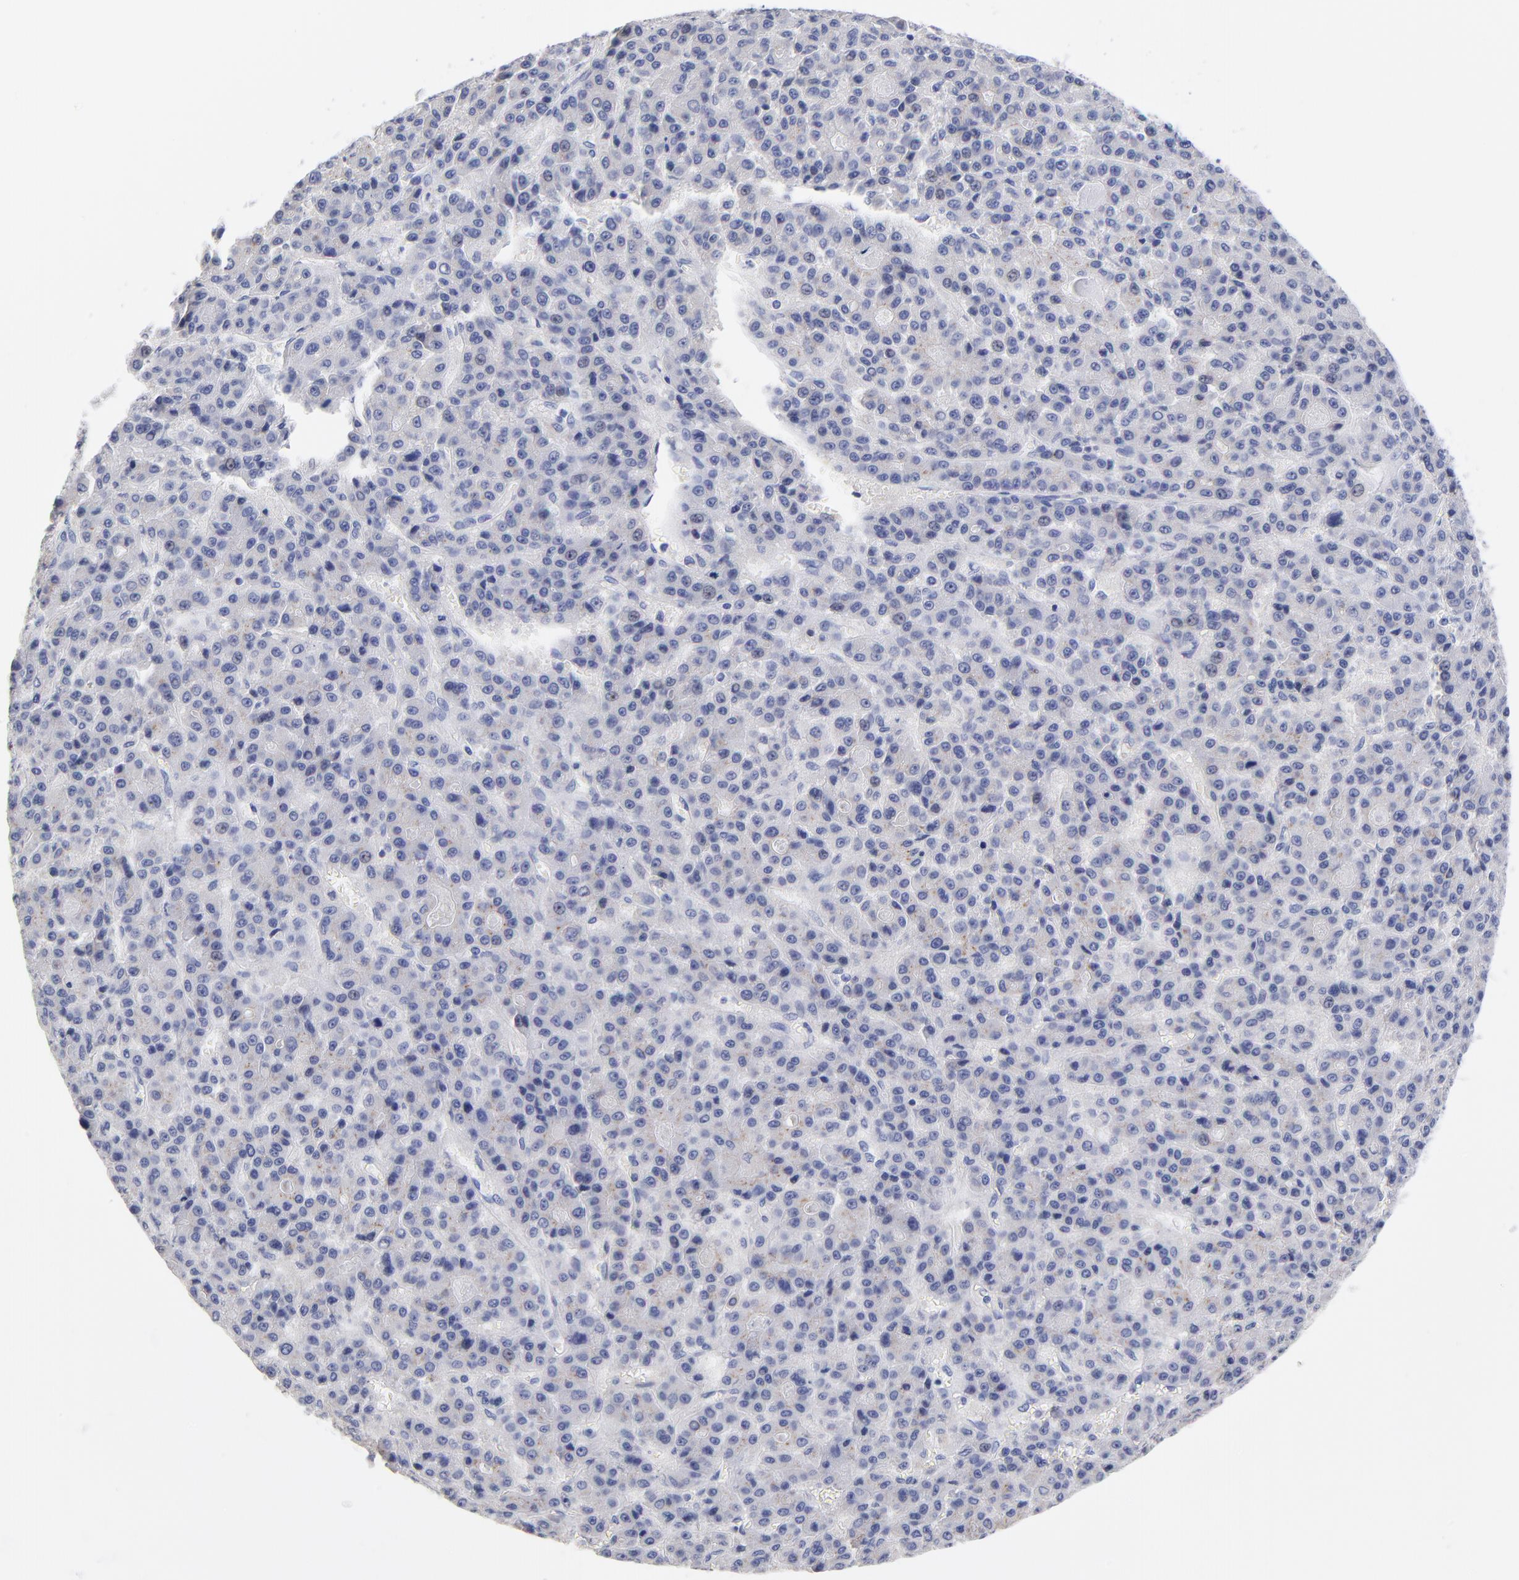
{"staining": {"intensity": "weak", "quantity": "<25%", "location": "cytoplasmic/membranous"}, "tissue": "liver cancer", "cell_type": "Tumor cells", "image_type": "cancer", "snomed": [{"axis": "morphology", "description": "Carcinoma, Hepatocellular, NOS"}, {"axis": "topography", "description": "Liver"}], "caption": "Protein analysis of hepatocellular carcinoma (liver) demonstrates no significant staining in tumor cells.", "gene": "LAX1", "patient": {"sex": "male", "age": 70}}